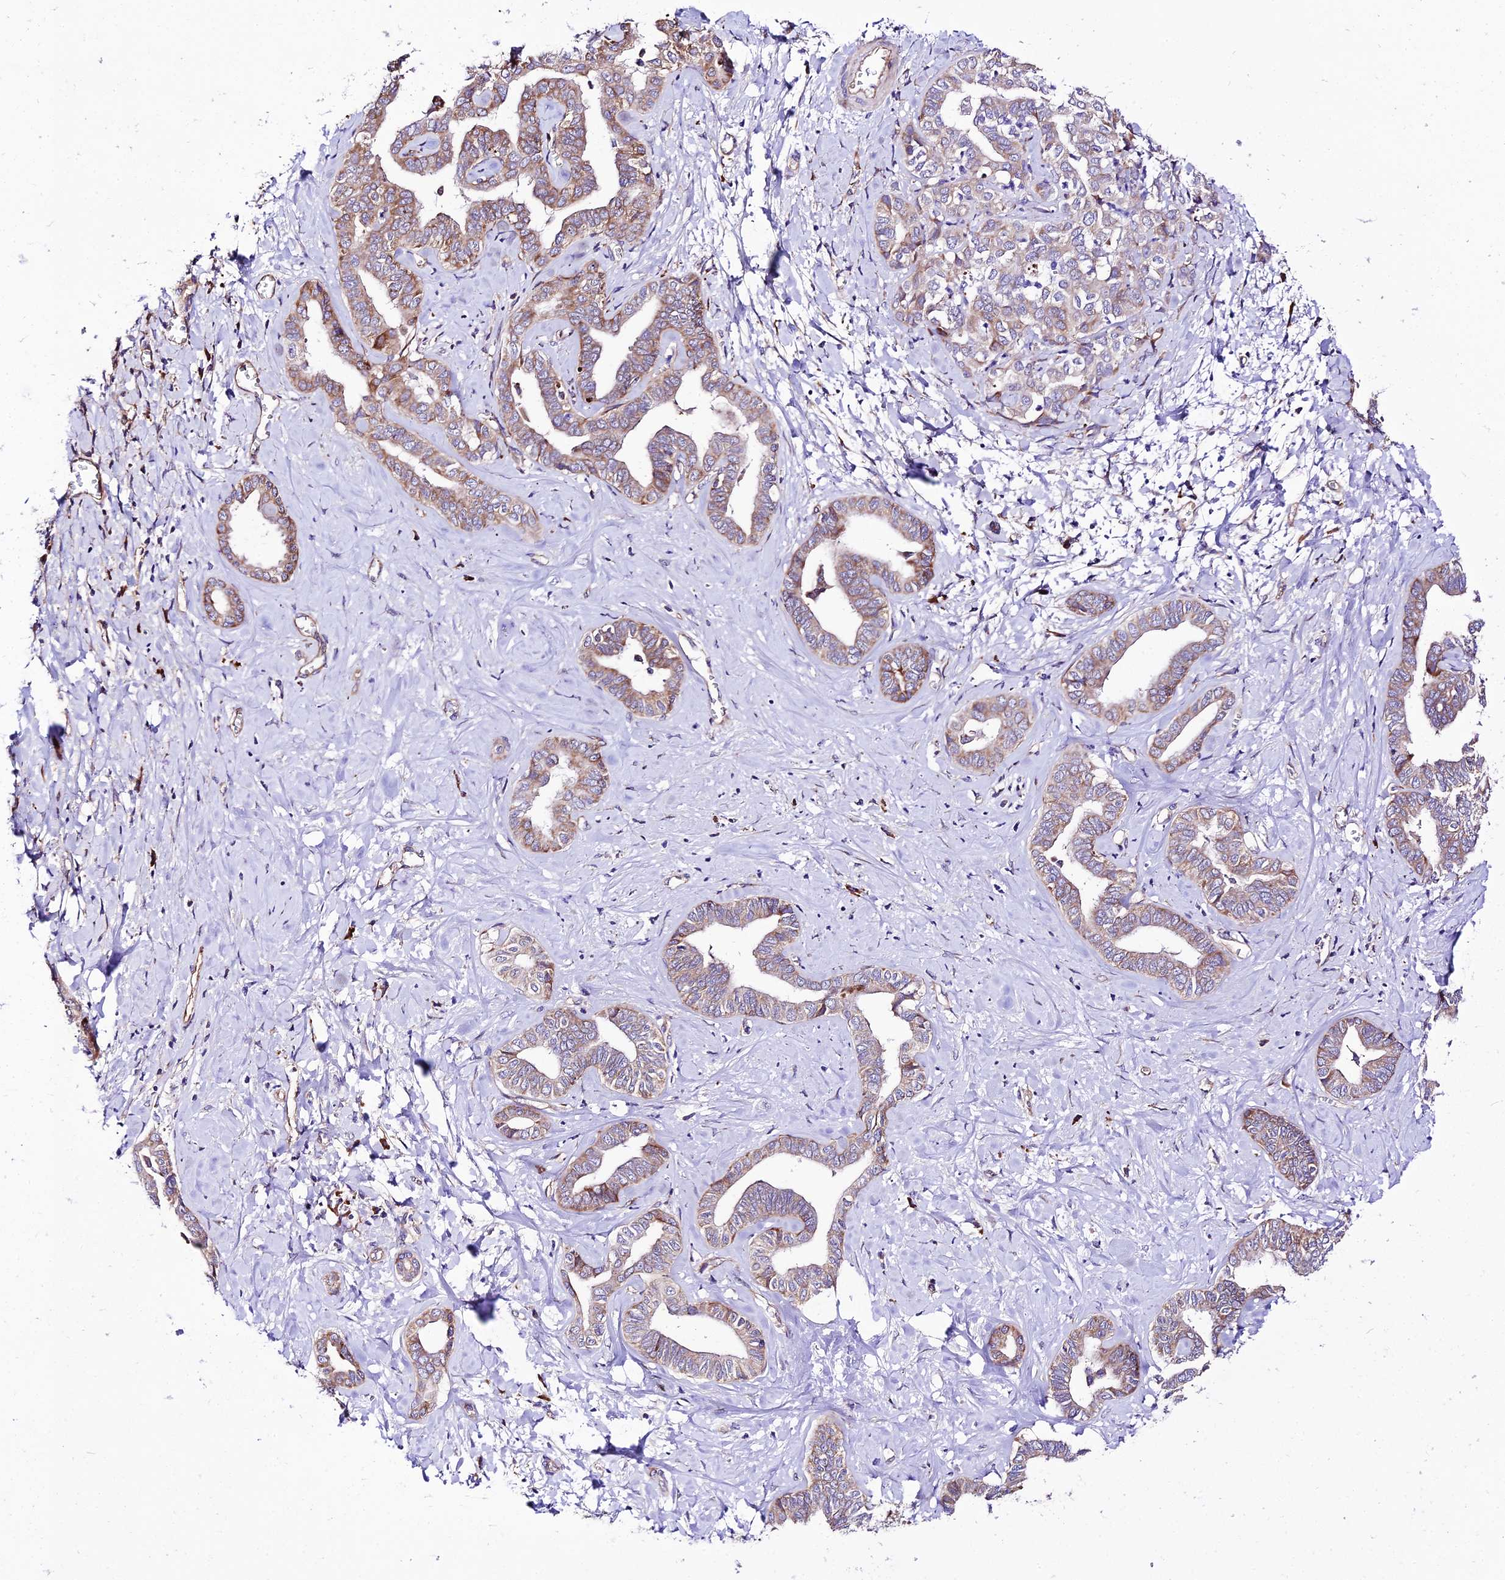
{"staining": {"intensity": "moderate", "quantity": "25%-75%", "location": "cytoplasmic/membranous"}, "tissue": "liver cancer", "cell_type": "Tumor cells", "image_type": "cancer", "snomed": [{"axis": "morphology", "description": "Cholangiocarcinoma"}, {"axis": "topography", "description": "Liver"}], "caption": "The photomicrograph reveals a brown stain indicating the presence of a protein in the cytoplasmic/membranous of tumor cells in cholangiocarcinoma (liver).", "gene": "VPS13C", "patient": {"sex": "female", "age": 77}}